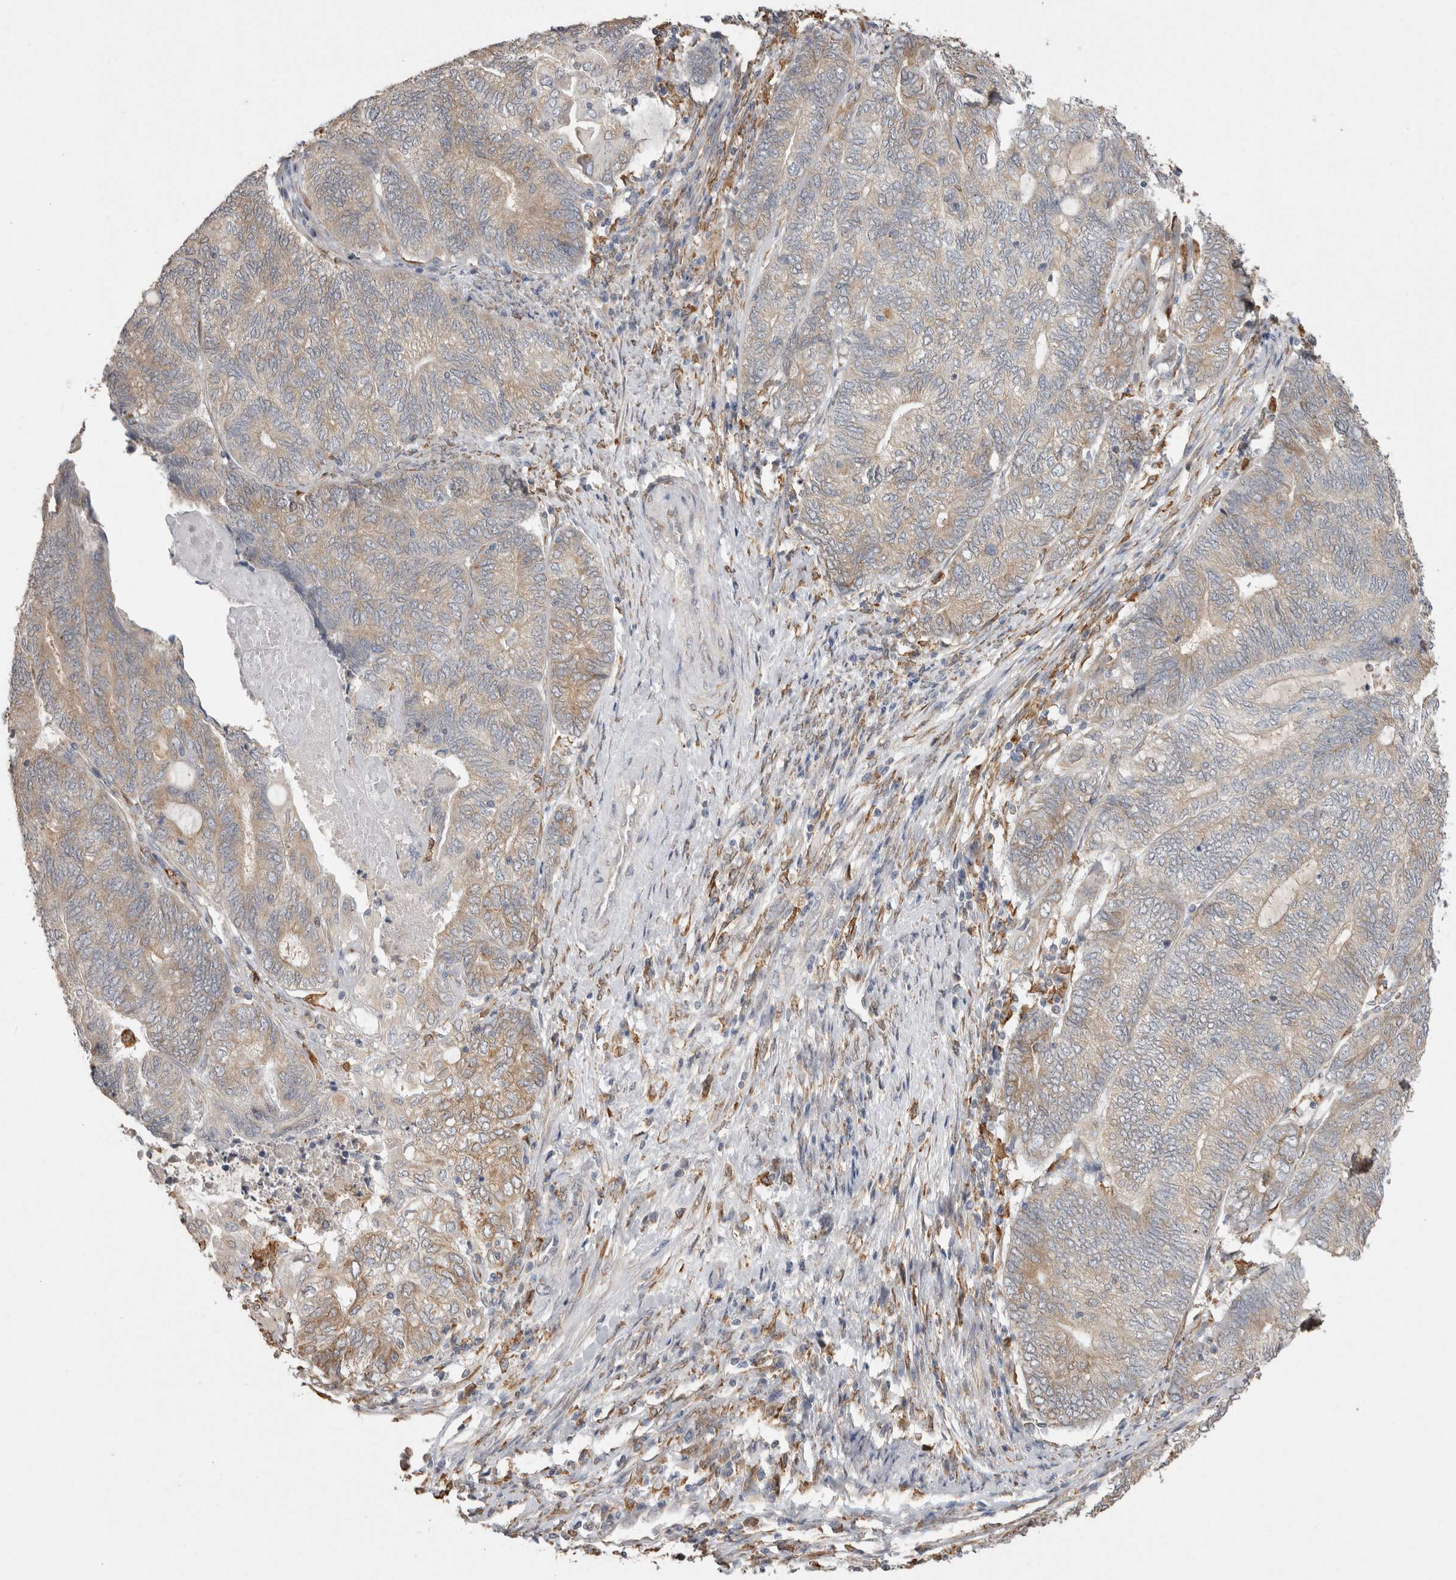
{"staining": {"intensity": "moderate", "quantity": ">75%", "location": "cytoplasmic/membranous"}, "tissue": "endometrial cancer", "cell_type": "Tumor cells", "image_type": "cancer", "snomed": [{"axis": "morphology", "description": "Adenocarcinoma, NOS"}, {"axis": "topography", "description": "Uterus"}, {"axis": "topography", "description": "Endometrium"}], "caption": "An image showing moderate cytoplasmic/membranous positivity in approximately >75% of tumor cells in endometrial cancer (adenocarcinoma), as visualized by brown immunohistochemical staining.", "gene": "LRPAP1", "patient": {"sex": "female", "age": 70}}